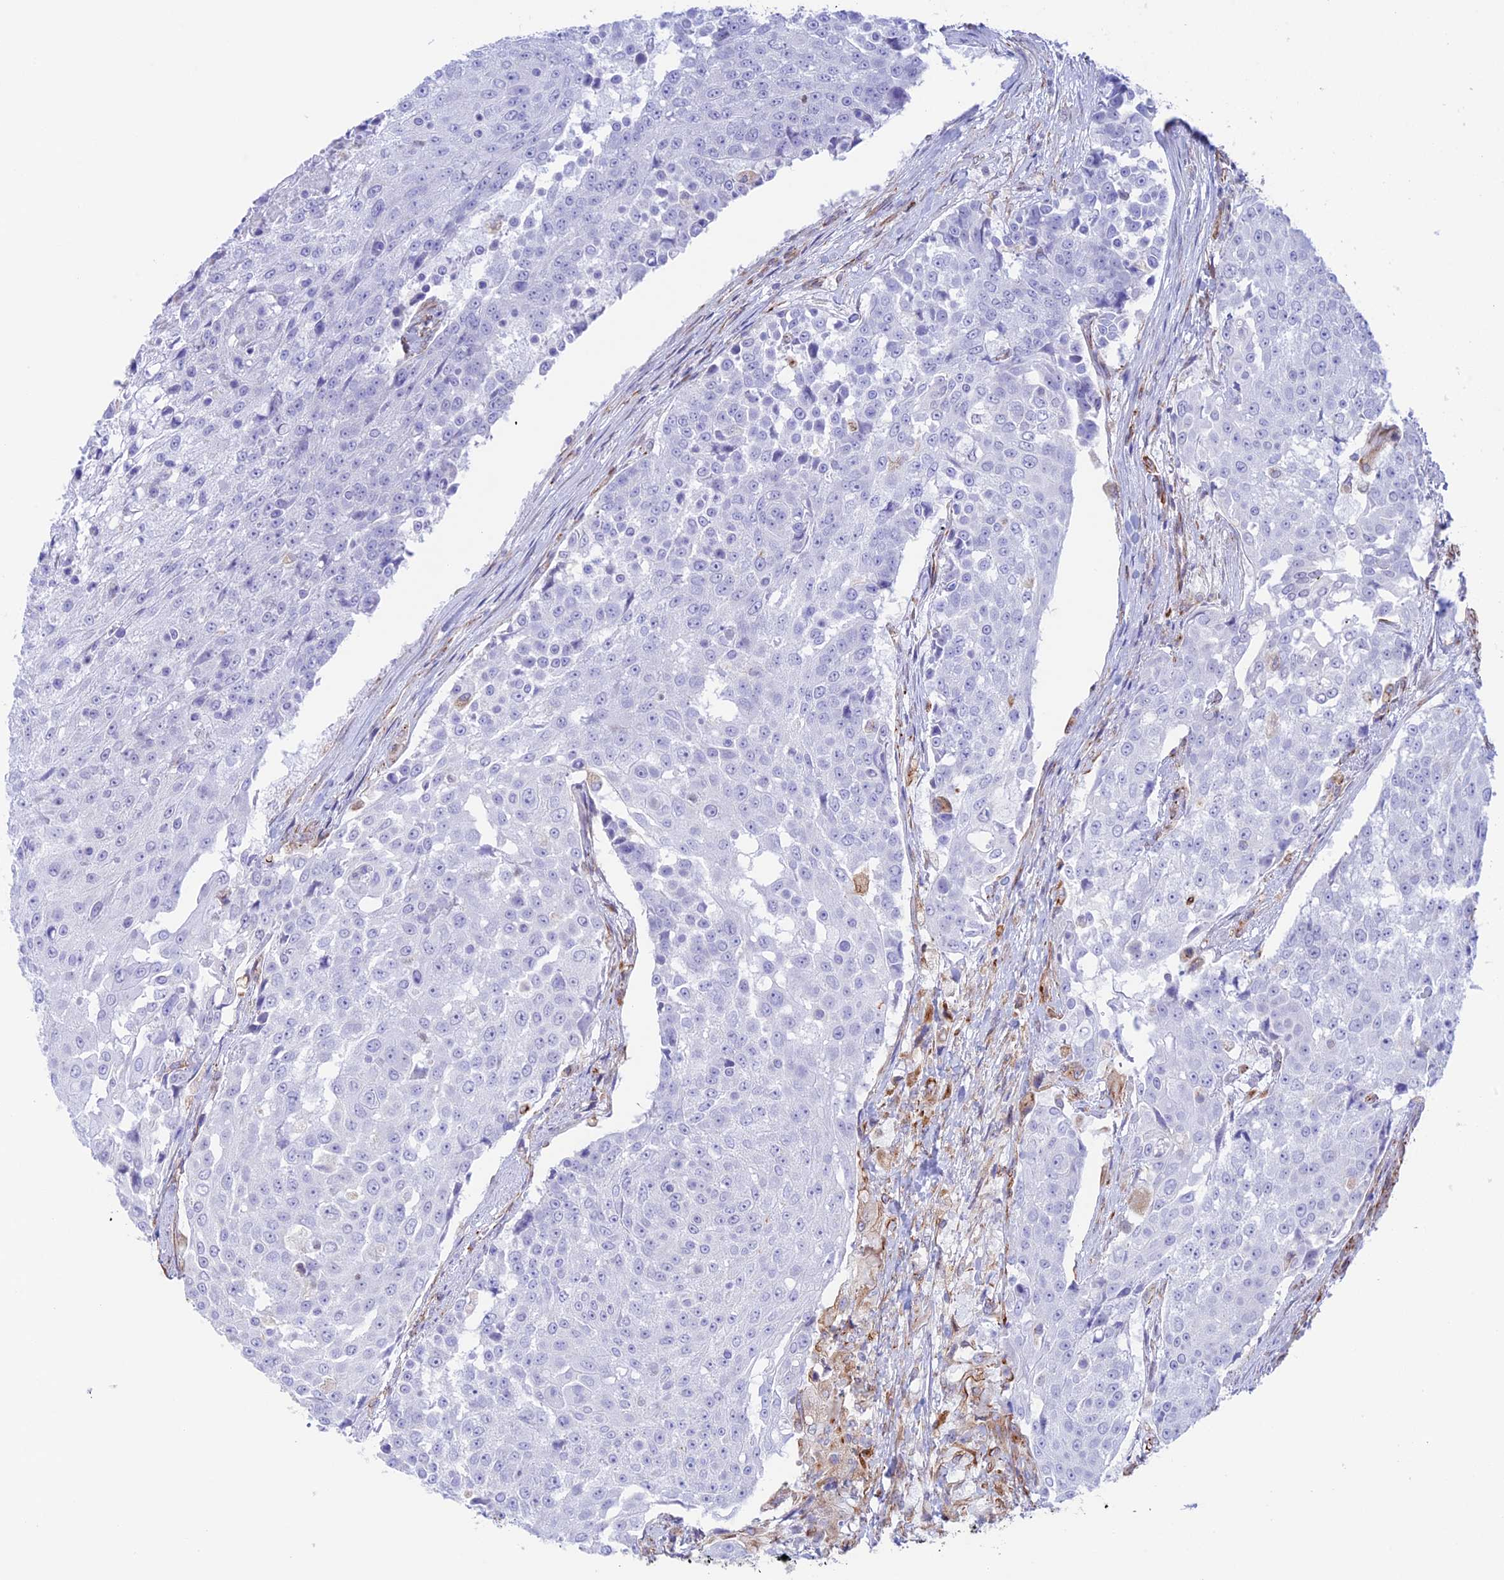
{"staining": {"intensity": "negative", "quantity": "none", "location": "none"}, "tissue": "urothelial cancer", "cell_type": "Tumor cells", "image_type": "cancer", "snomed": [{"axis": "morphology", "description": "Urothelial carcinoma, High grade"}, {"axis": "topography", "description": "Urinary bladder"}], "caption": "IHC of human high-grade urothelial carcinoma displays no expression in tumor cells.", "gene": "ZNF652", "patient": {"sex": "female", "age": 63}}